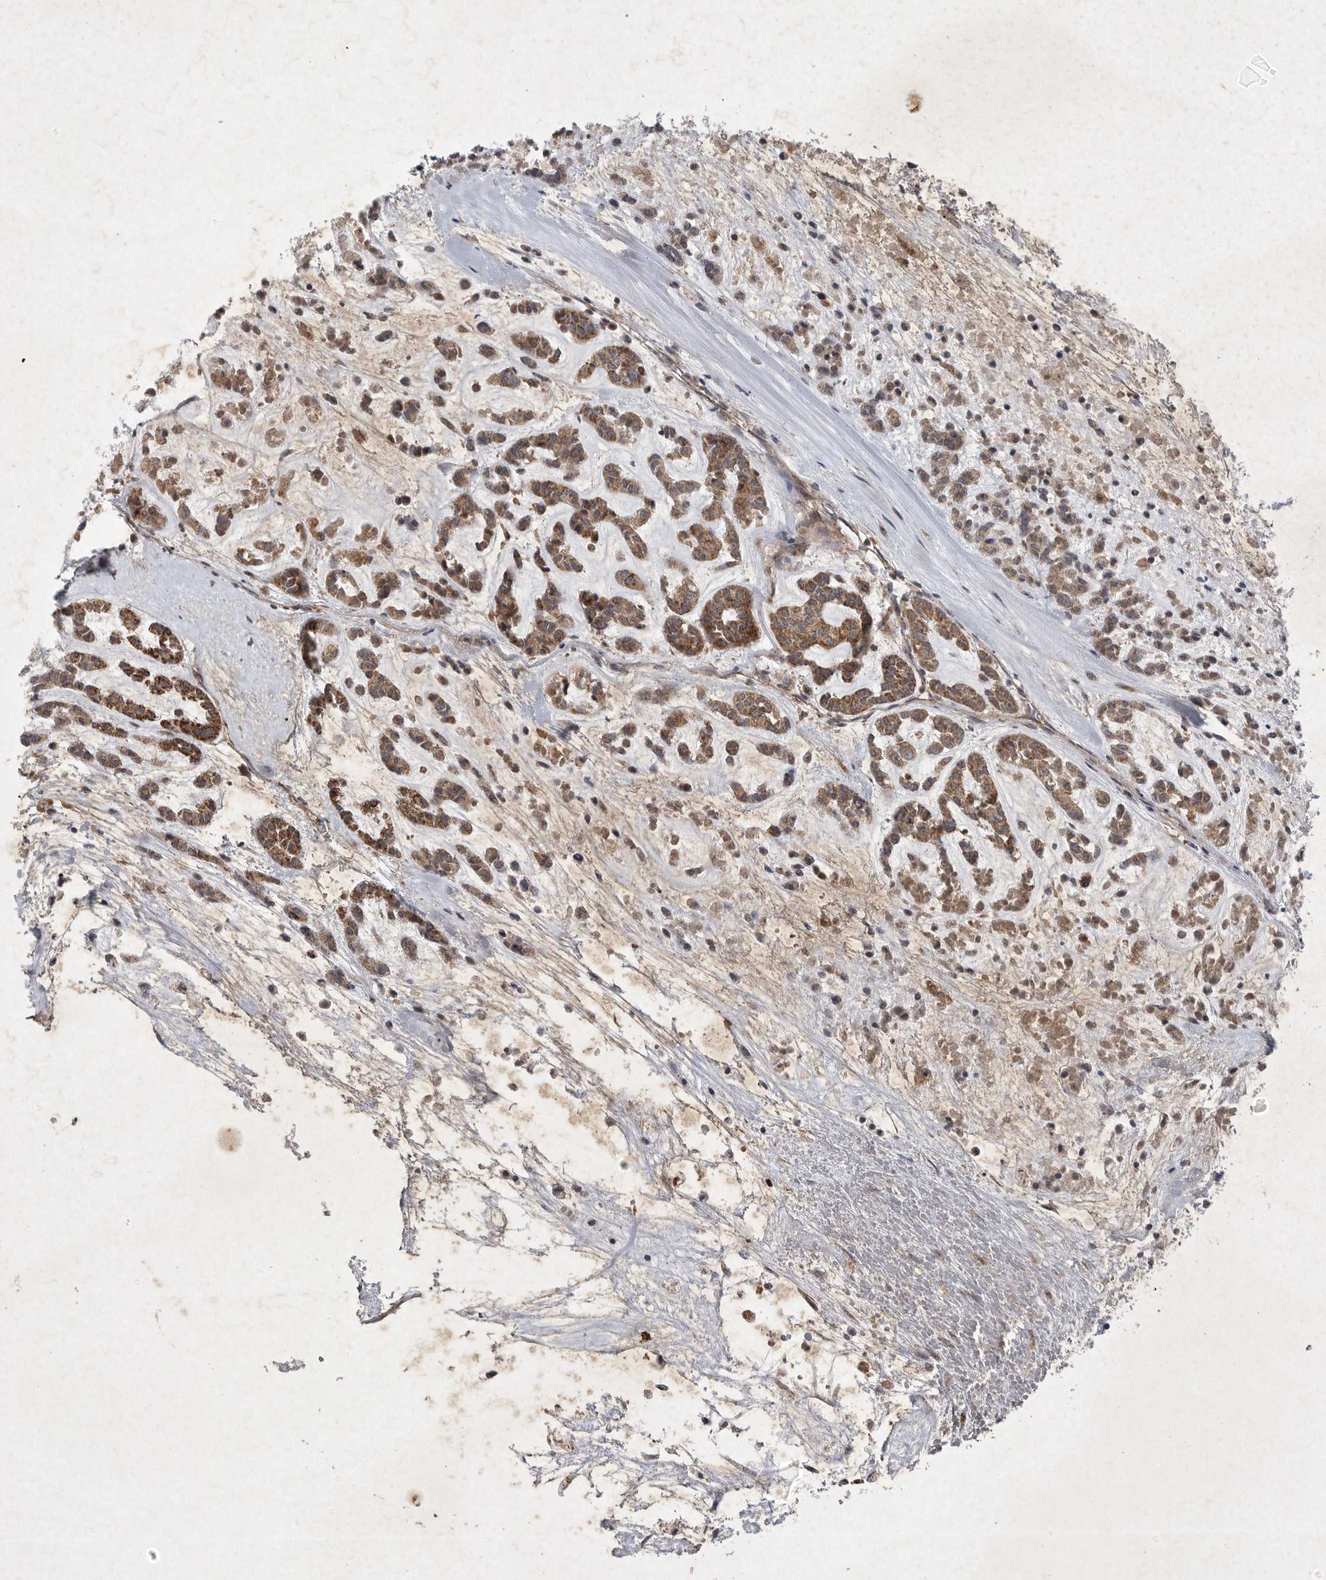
{"staining": {"intensity": "moderate", "quantity": ">75%", "location": "cytoplasmic/membranous"}, "tissue": "head and neck cancer", "cell_type": "Tumor cells", "image_type": "cancer", "snomed": [{"axis": "morphology", "description": "Adenocarcinoma, NOS"}, {"axis": "morphology", "description": "Adenoma, NOS"}, {"axis": "topography", "description": "Head-Neck"}], "caption": "Immunohistochemistry (IHC) staining of head and neck cancer (adenoma), which displays medium levels of moderate cytoplasmic/membranous positivity in approximately >75% of tumor cells indicating moderate cytoplasmic/membranous protein staining. The staining was performed using DAB (brown) for protein detection and nuclei were counterstained in hematoxylin (blue).", "gene": "DDR1", "patient": {"sex": "female", "age": 55}}